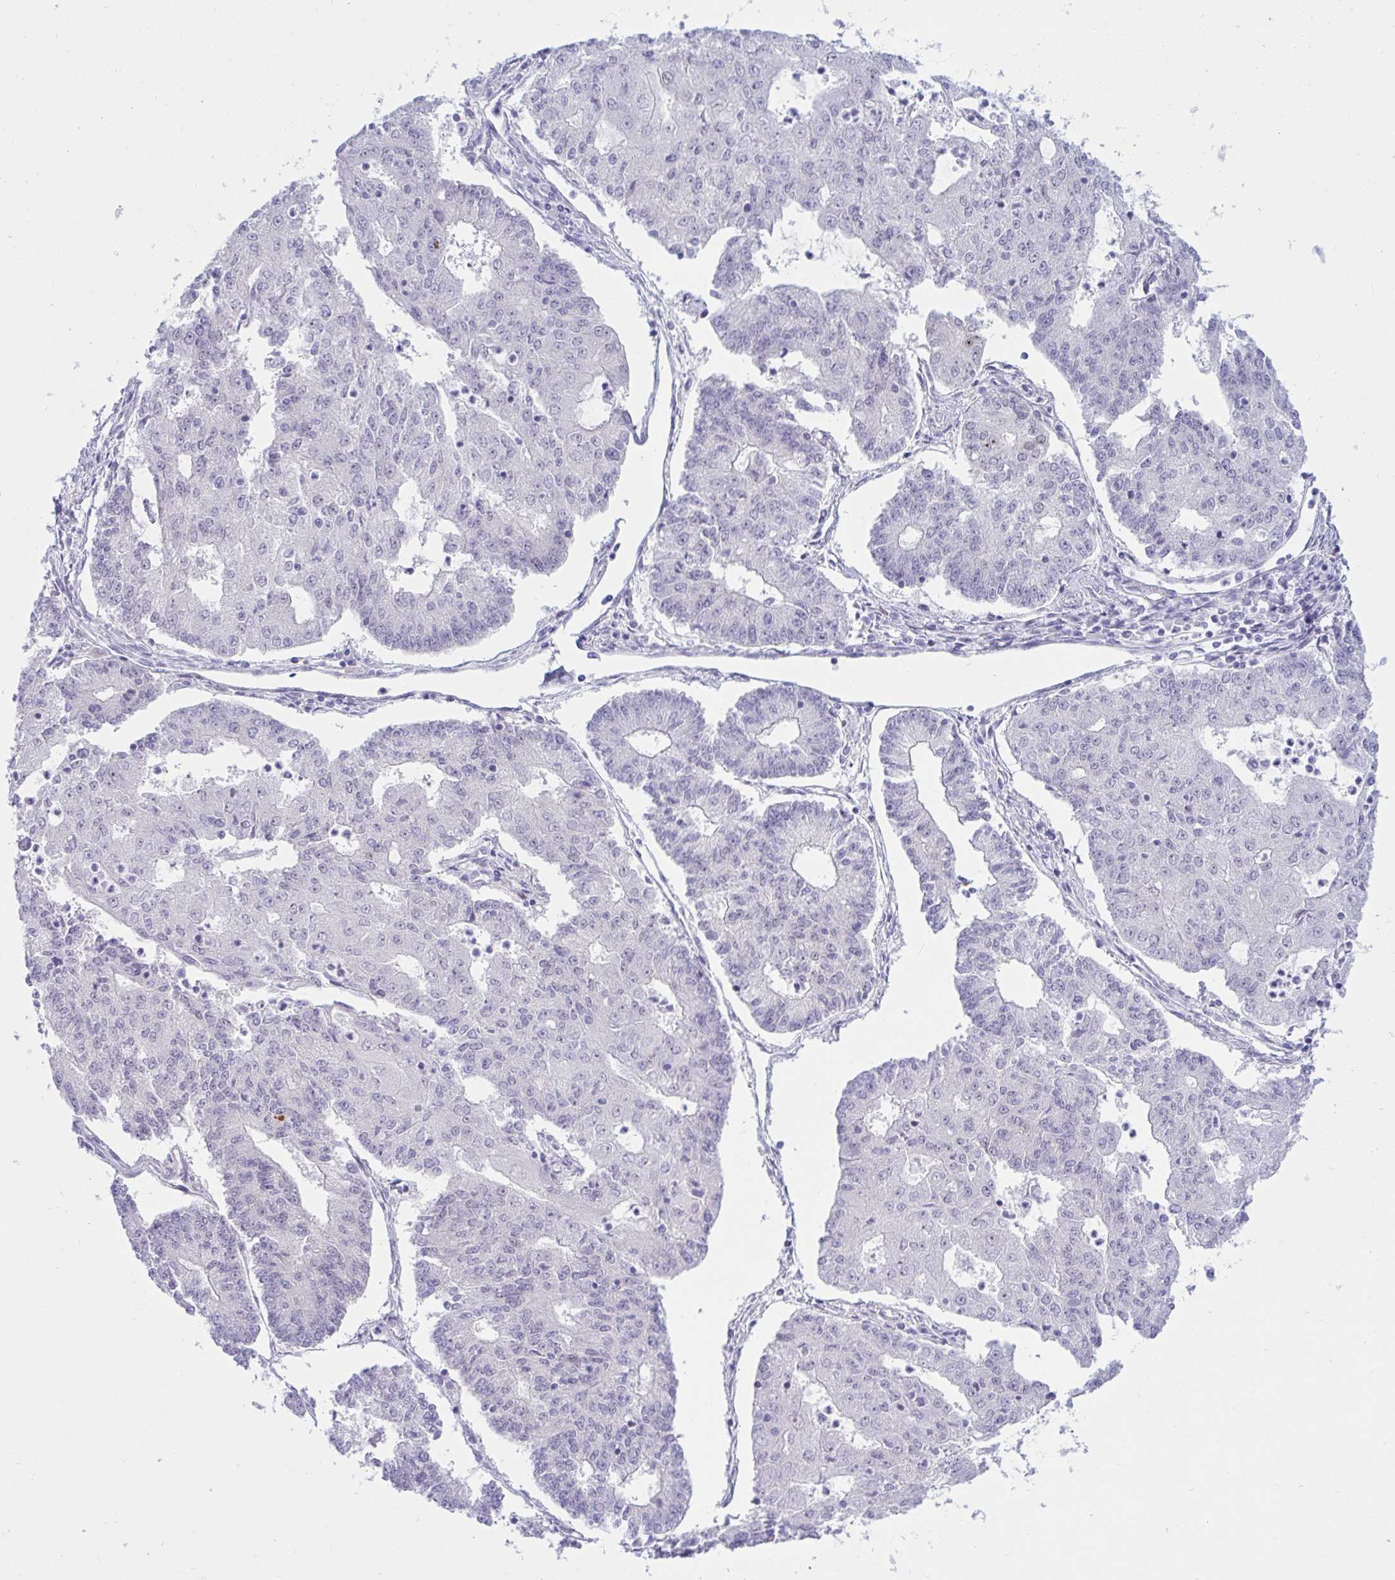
{"staining": {"intensity": "negative", "quantity": "none", "location": "none"}, "tissue": "endometrial cancer", "cell_type": "Tumor cells", "image_type": "cancer", "snomed": [{"axis": "morphology", "description": "Adenocarcinoma, NOS"}, {"axis": "topography", "description": "Endometrium"}], "caption": "Tumor cells are negative for brown protein staining in endometrial cancer (adenocarcinoma). (DAB immunohistochemistry (IHC), high magnification).", "gene": "IKZF2", "patient": {"sex": "female", "age": 56}}